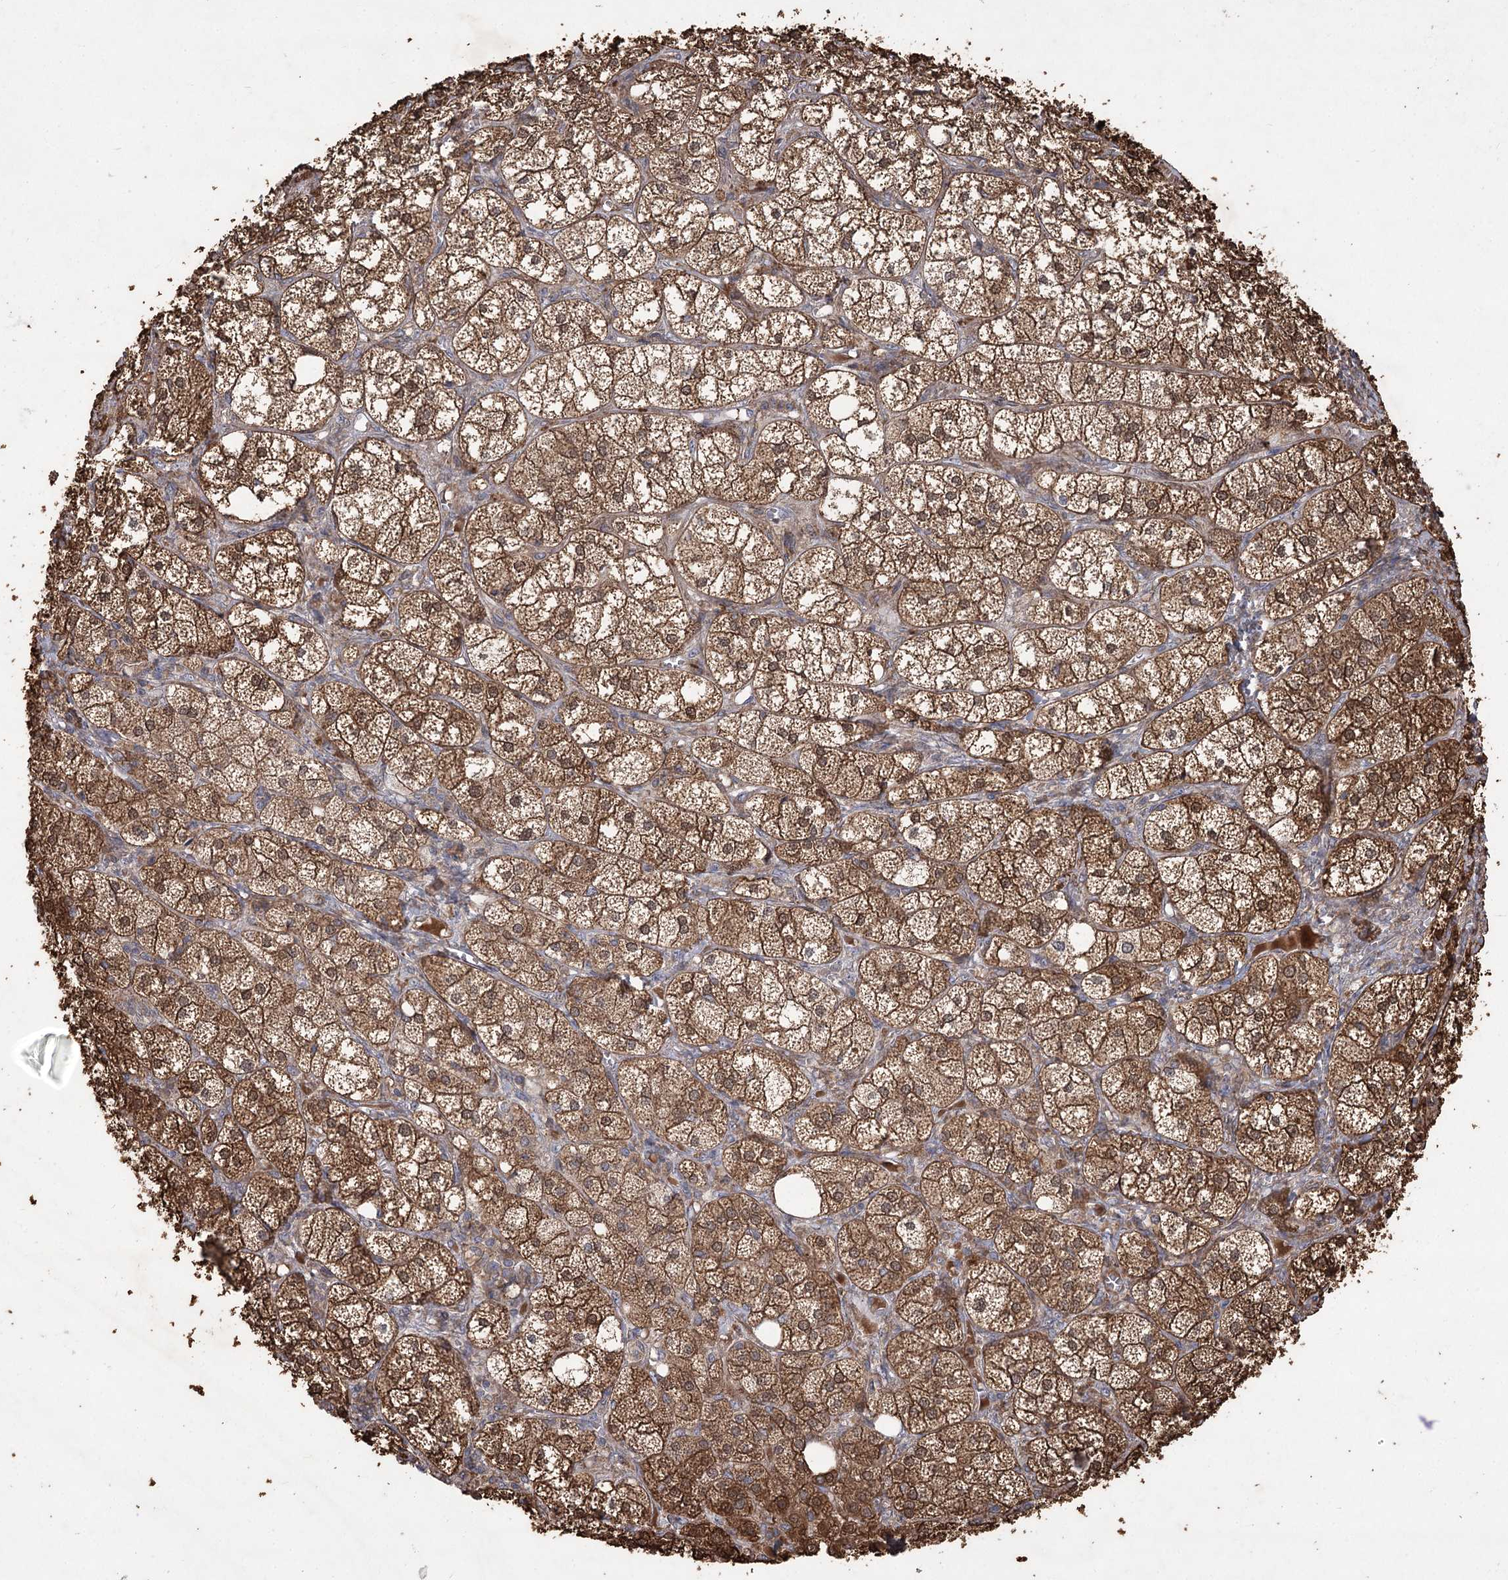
{"staining": {"intensity": "strong", "quantity": ">75%", "location": "cytoplasmic/membranous"}, "tissue": "adrenal gland", "cell_type": "Glandular cells", "image_type": "normal", "snomed": [{"axis": "morphology", "description": "Normal tissue, NOS"}, {"axis": "topography", "description": "Adrenal gland"}], "caption": "This is a micrograph of immunohistochemistry (IHC) staining of normal adrenal gland, which shows strong staining in the cytoplasmic/membranous of glandular cells.", "gene": "RNF24", "patient": {"sex": "female", "age": 61}}